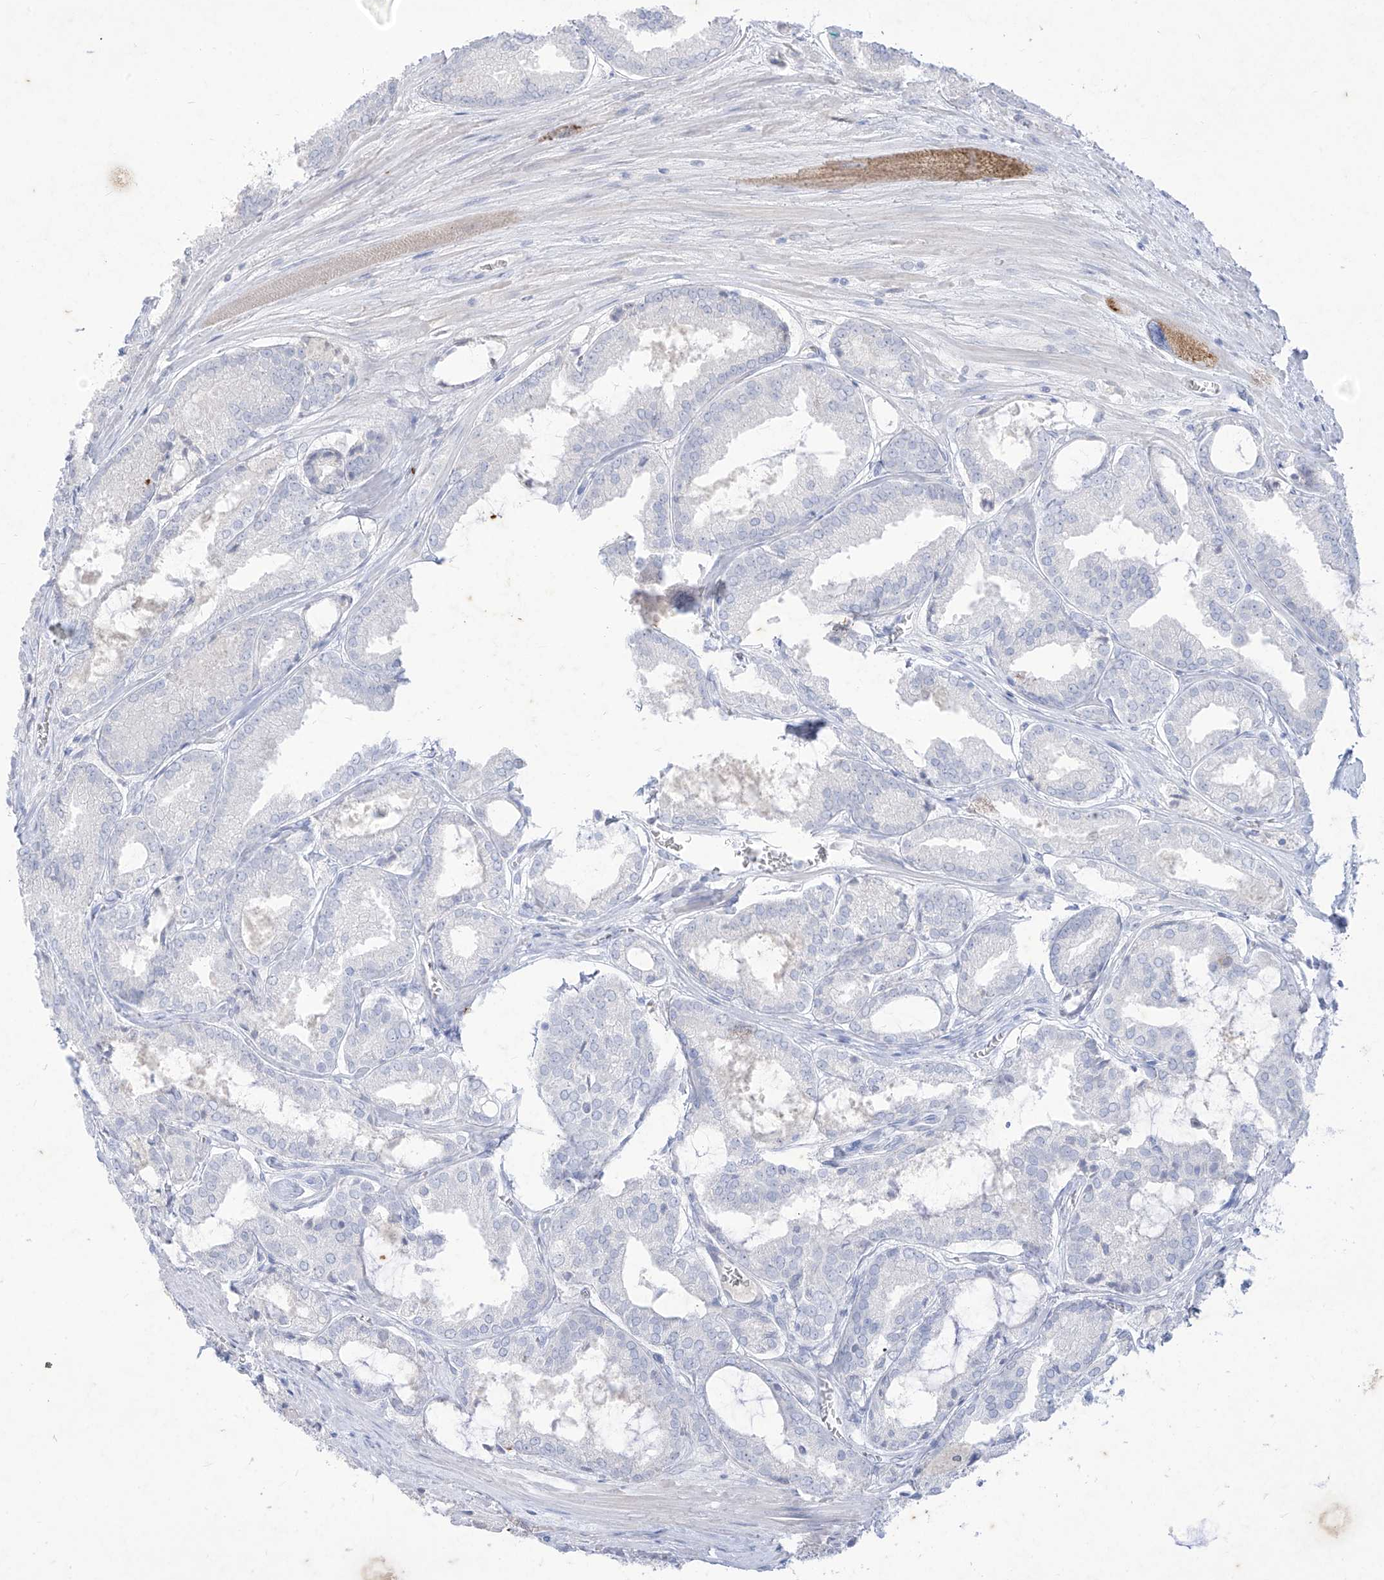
{"staining": {"intensity": "negative", "quantity": "none", "location": "none"}, "tissue": "prostate cancer", "cell_type": "Tumor cells", "image_type": "cancer", "snomed": [{"axis": "morphology", "description": "Adenocarcinoma, Low grade"}, {"axis": "topography", "description": "Prostate"}], "caption": "Tumor cells are negative for protein expression in human adenocarcinoma (low-grade) (prostate).", "gene": "TGM4", "patient": {"sex": "male", "age": 67}}